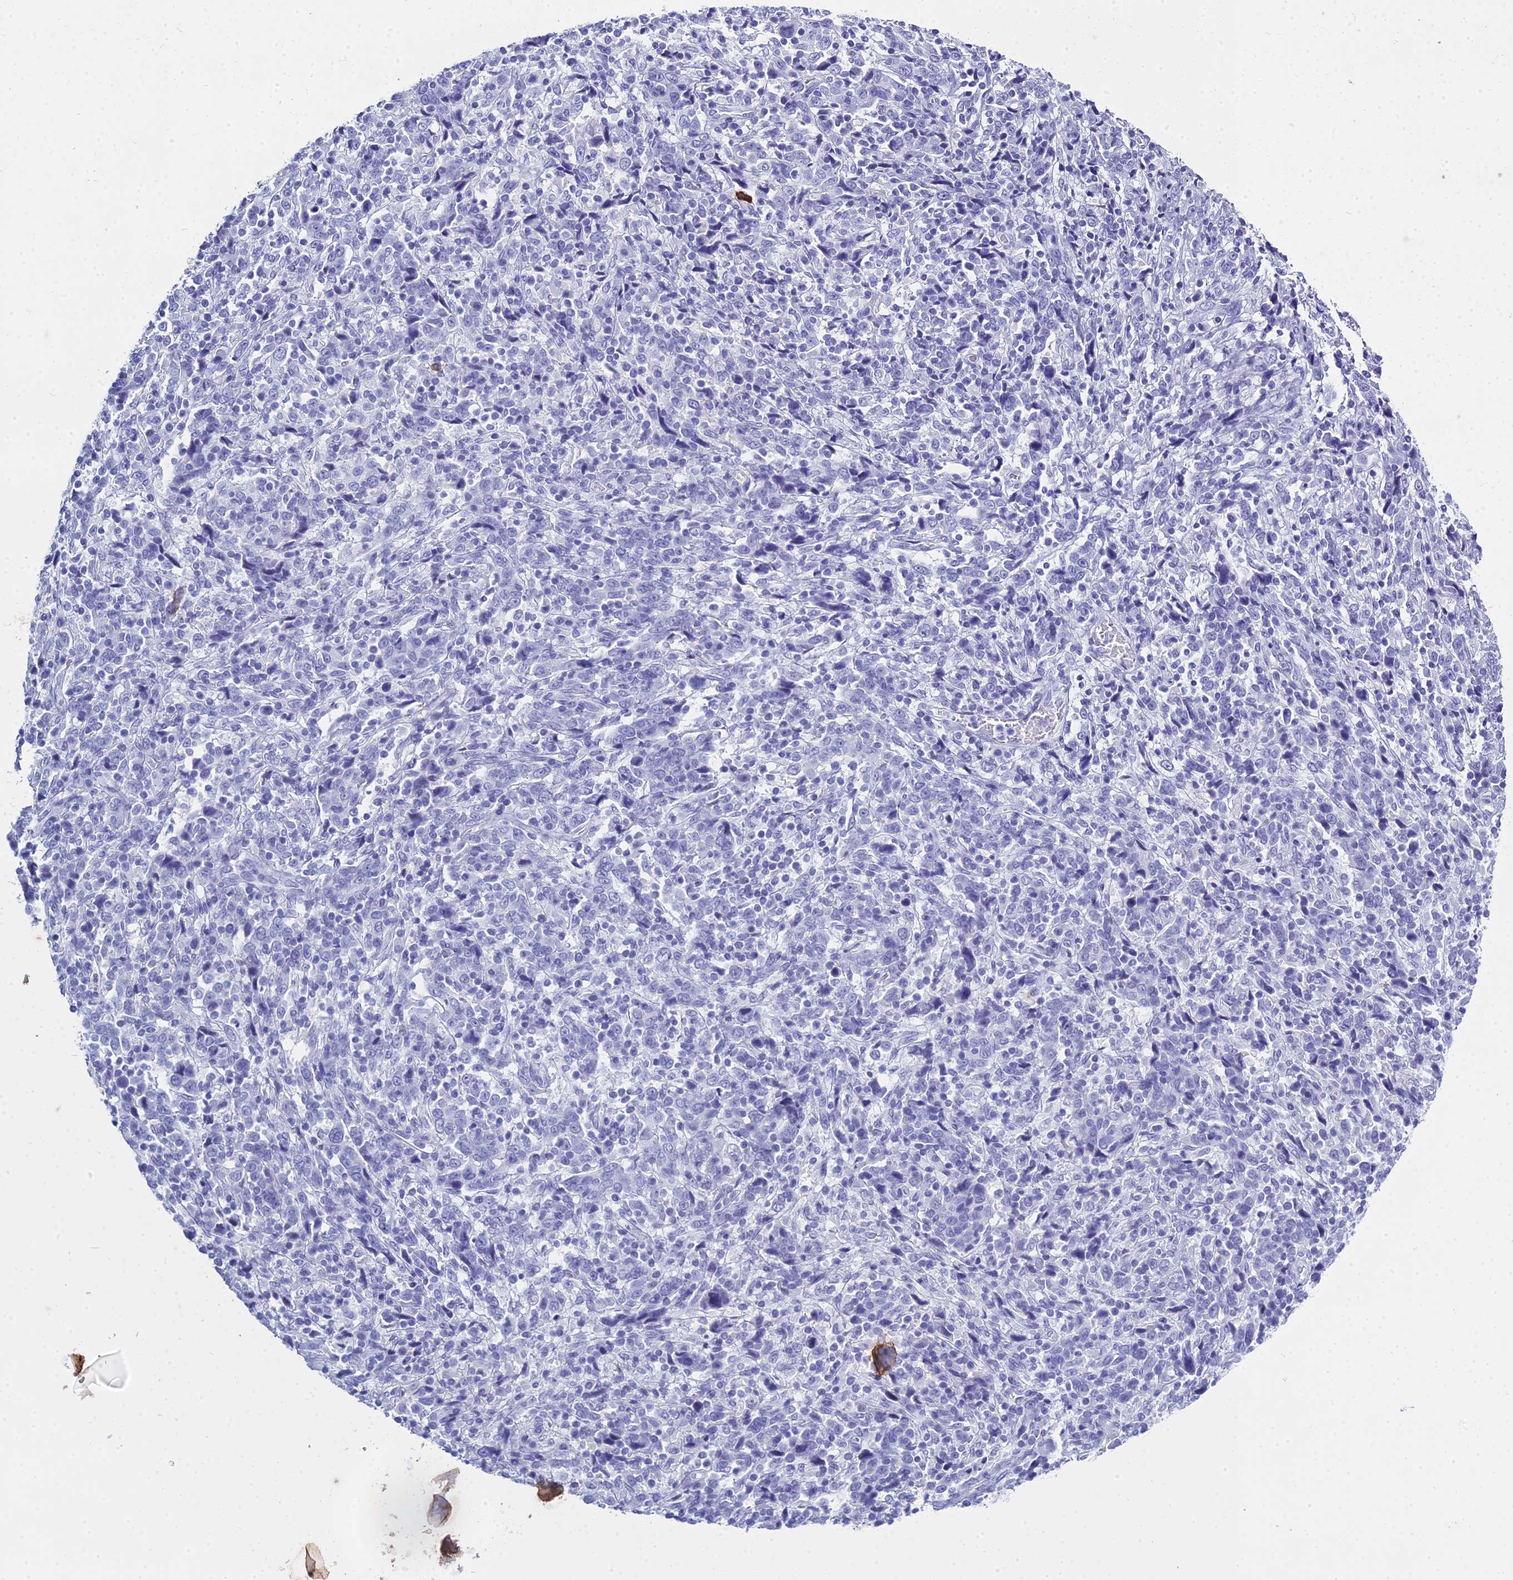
{"staining": {"intensity": "negative", "quantity": "none", "location": "none"}, "tissue": "cervical cancer", "cell_type": "Tumor cells", "image_type": "cancer", "snomed": [{"axis": "morphology", "description": "Squamous cell carcinoma, NOS"}, {"axis": "topography", "description": "Cervix"}], "caption": "Immunohistochemical staining of squamous cell carcinoma (cervical) shows no significant staining in tumor cells.", "gene": "HMGB4", "patient": {"sex": "female", "age": 46}}